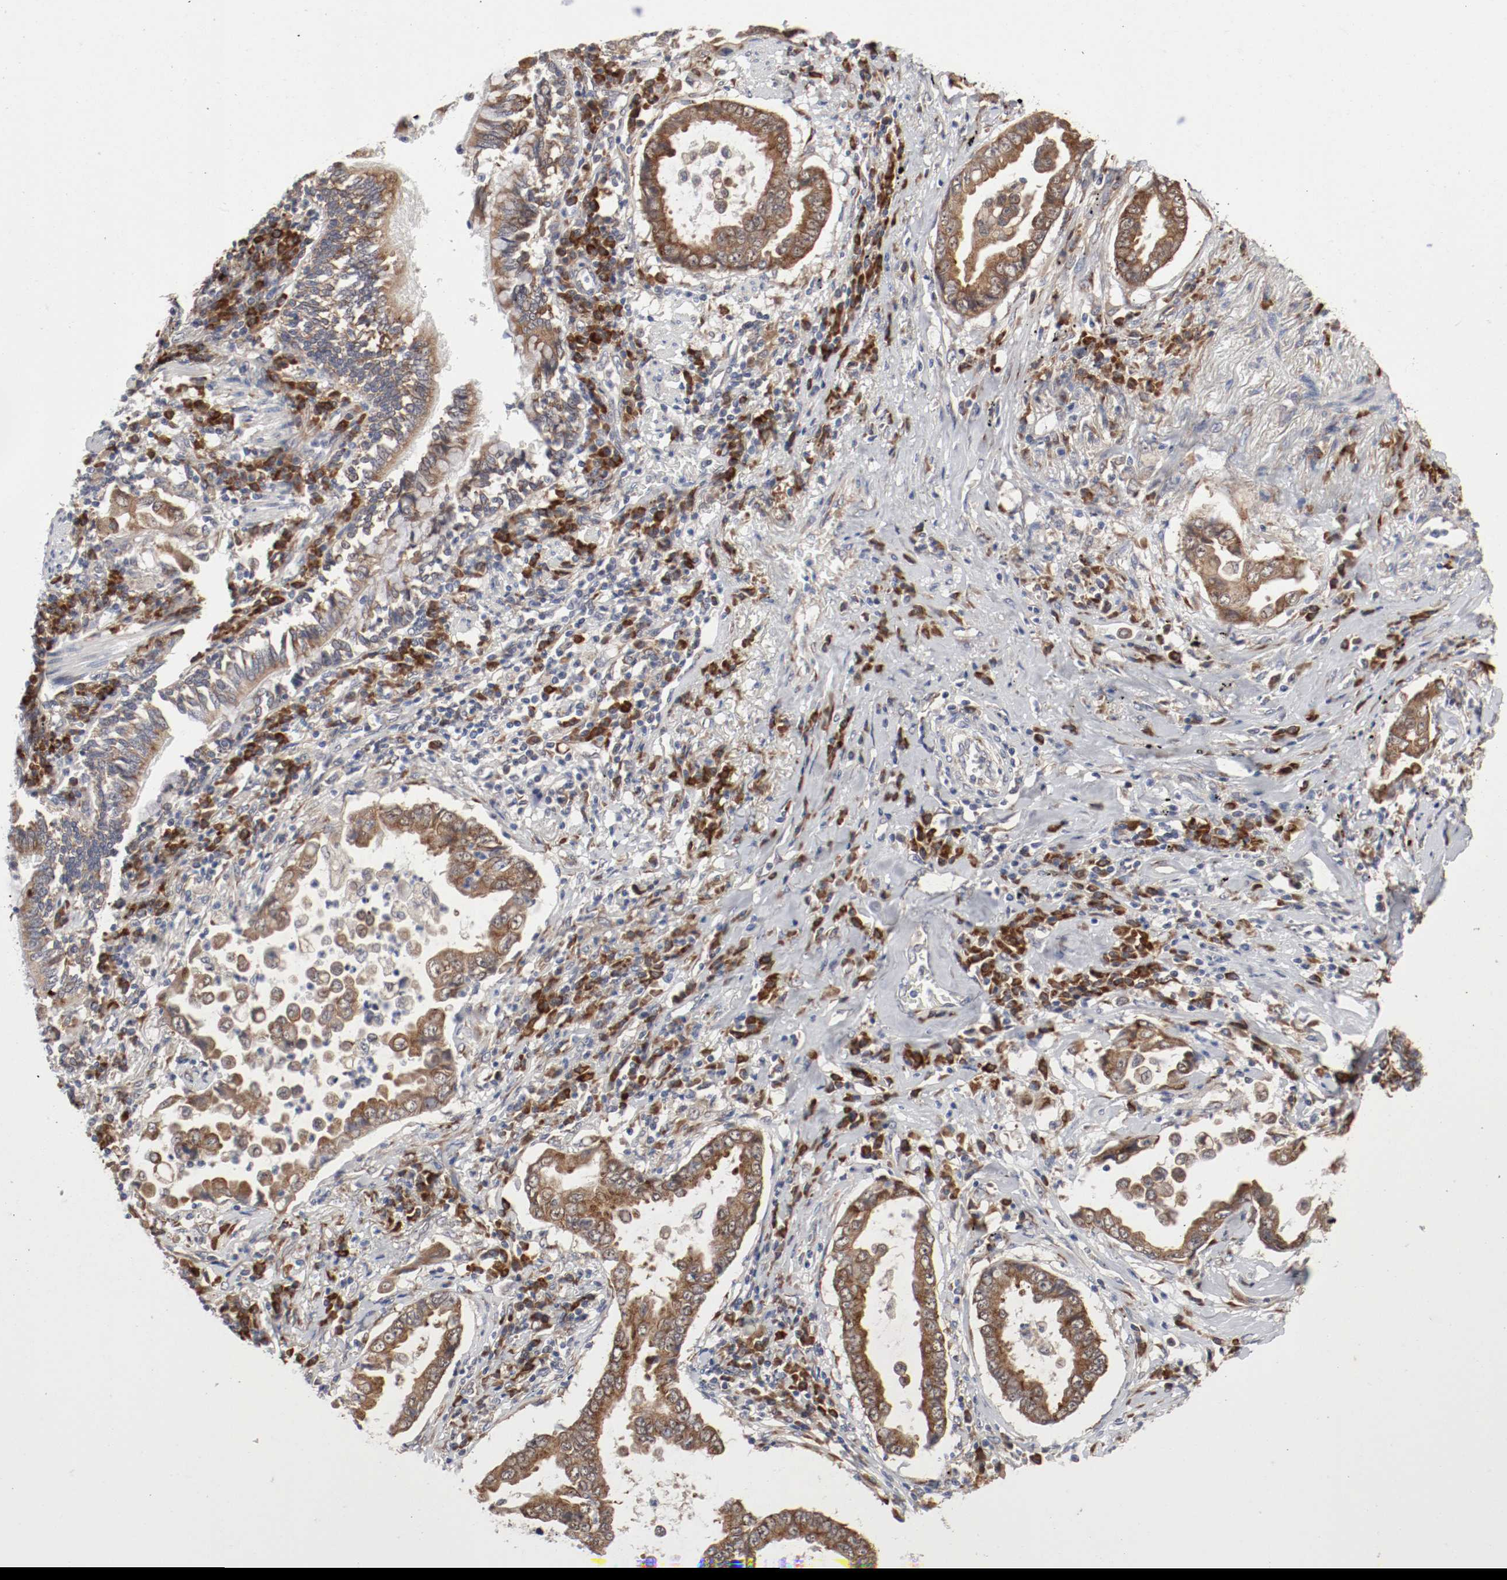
{"staining": {"intensity": "strong", "quantity": ">75%", "location": "cytoplasmic/membranous"}, "tissue": "lung cancer", "cell_type": "Tumor cells", "image_type": "cancer", "snomed": [{"axis": "morphology", "description": "Normal tissue, NOS"}, {"axis": "morphology", "description": "Inflammation, NOS"}, {"axis": "morphology", "description": "Adenocarcinoma, NOS"}, {"axis": "topography", "description": "Lung"}], "caption": "Adenocarcinoma (lung) was stained to show a protein in brown. There is high levels of strong cytoplasmic/membranous positivity in approximately >75% of tumor cells.", "gene": "FKBP3", "patient": {"sex": "female", "age": 64}}